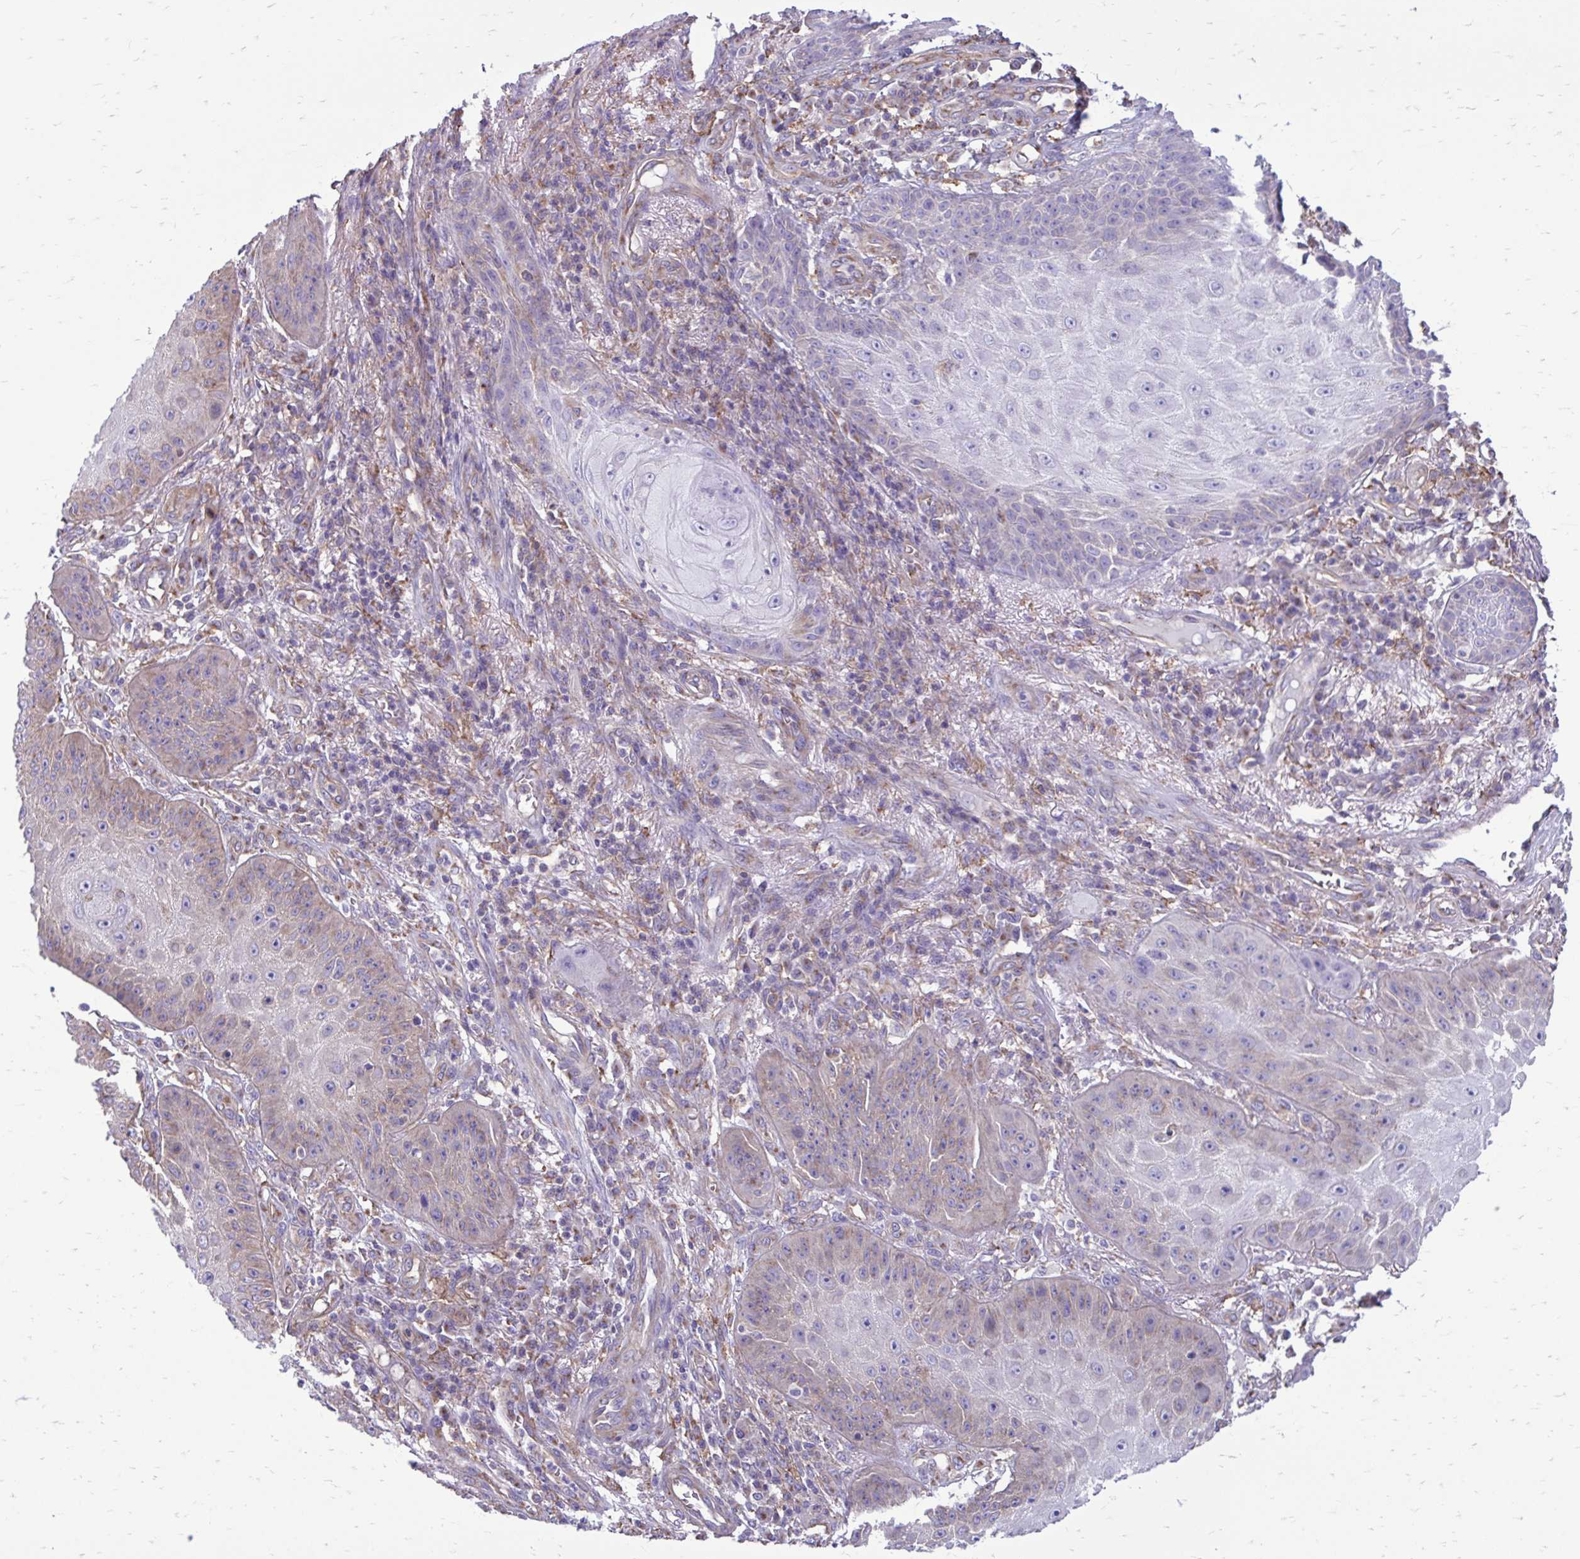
{"staining": {"intensity": "weak", "quantity": "25%-75%", "location": "cytoplasmic/membranous"}, "tissue": "skin cancer", "cell_type": "Tumor cells", "image_type": "cancer", "snomed": [{"axis": "morphology", "description": "Squamous cell carcinoma, NOS"}, {"axis": "topography", "description": "Skin"}], "caption": "DAB (3,3'-diaminobenzidine) immunohistochemical staining of skin cancer (squamous cell carcinoma) demonstrates weak cytoplasmic/membranous protein positivity in about 25%-75% of tumor cells.", "gene": "CLTA", "patient": {"sex": "male", "age": 70}}